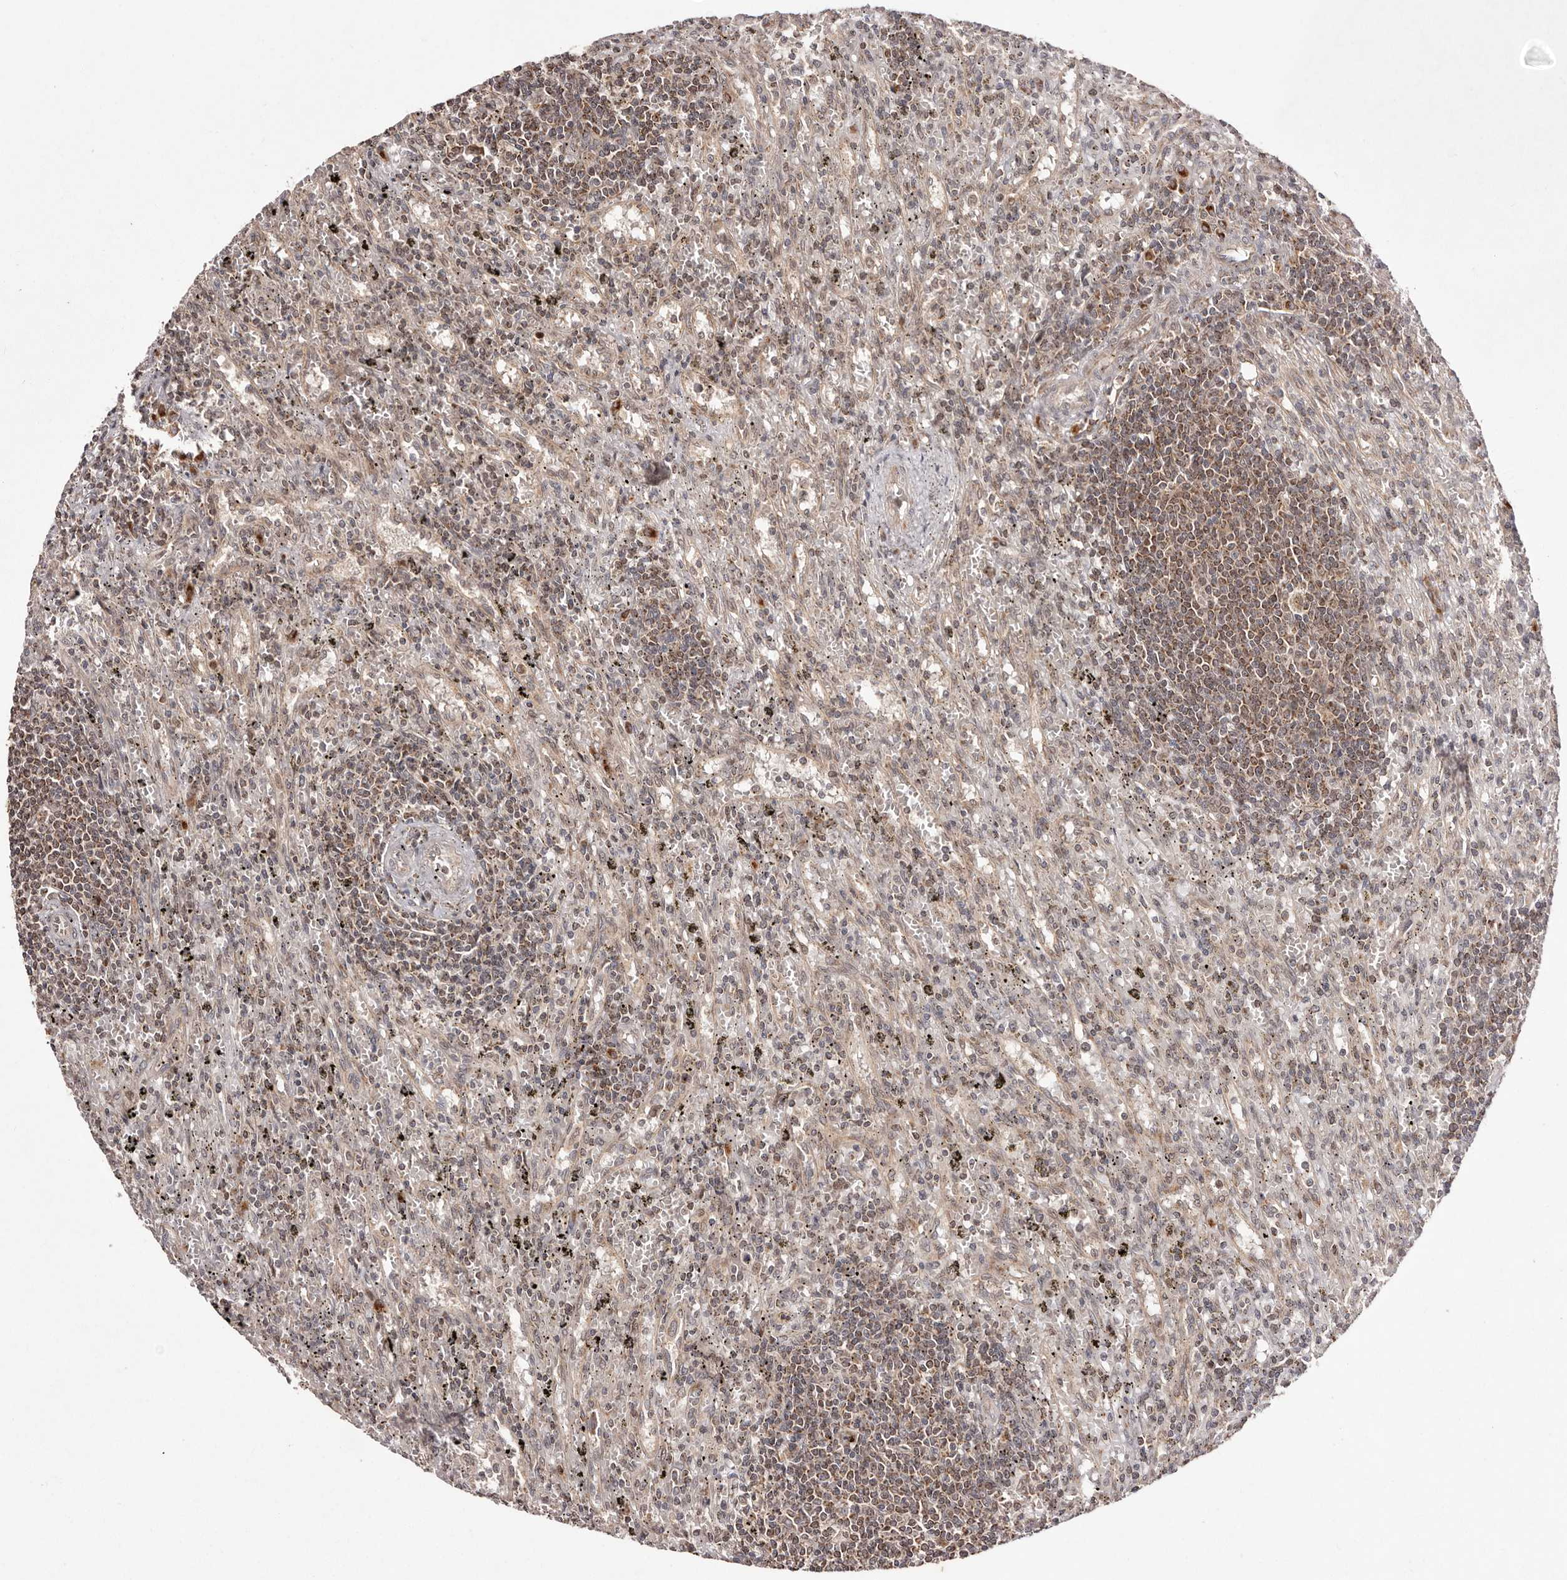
{"staining": {"intensity": "moderate", "quantity": "25%-75%", "location": "cytoplasmic/membranous"}, "tissue": "lymphoma", "cell_type": "Tumor cells", "image_type": "cancer", "snomed": [{"axis": "morphology", "description": "Malignant lymphoma, non-Hodgkin's type, Low grade"}, {"axis": "topography", "description": "Spleen"}], "caption": "DAB (3,3'-diaminobenzidine) immunohistochemical staining of human malignant lymphoma, non-Hodgkin's type (low-grade) demonstrates moderate cytoplasmic/membranous protein positivity in approximately 25%-75% of tumor cells.", "gene": "EGR3", "patient": {"sex": "male", "age": 76}}